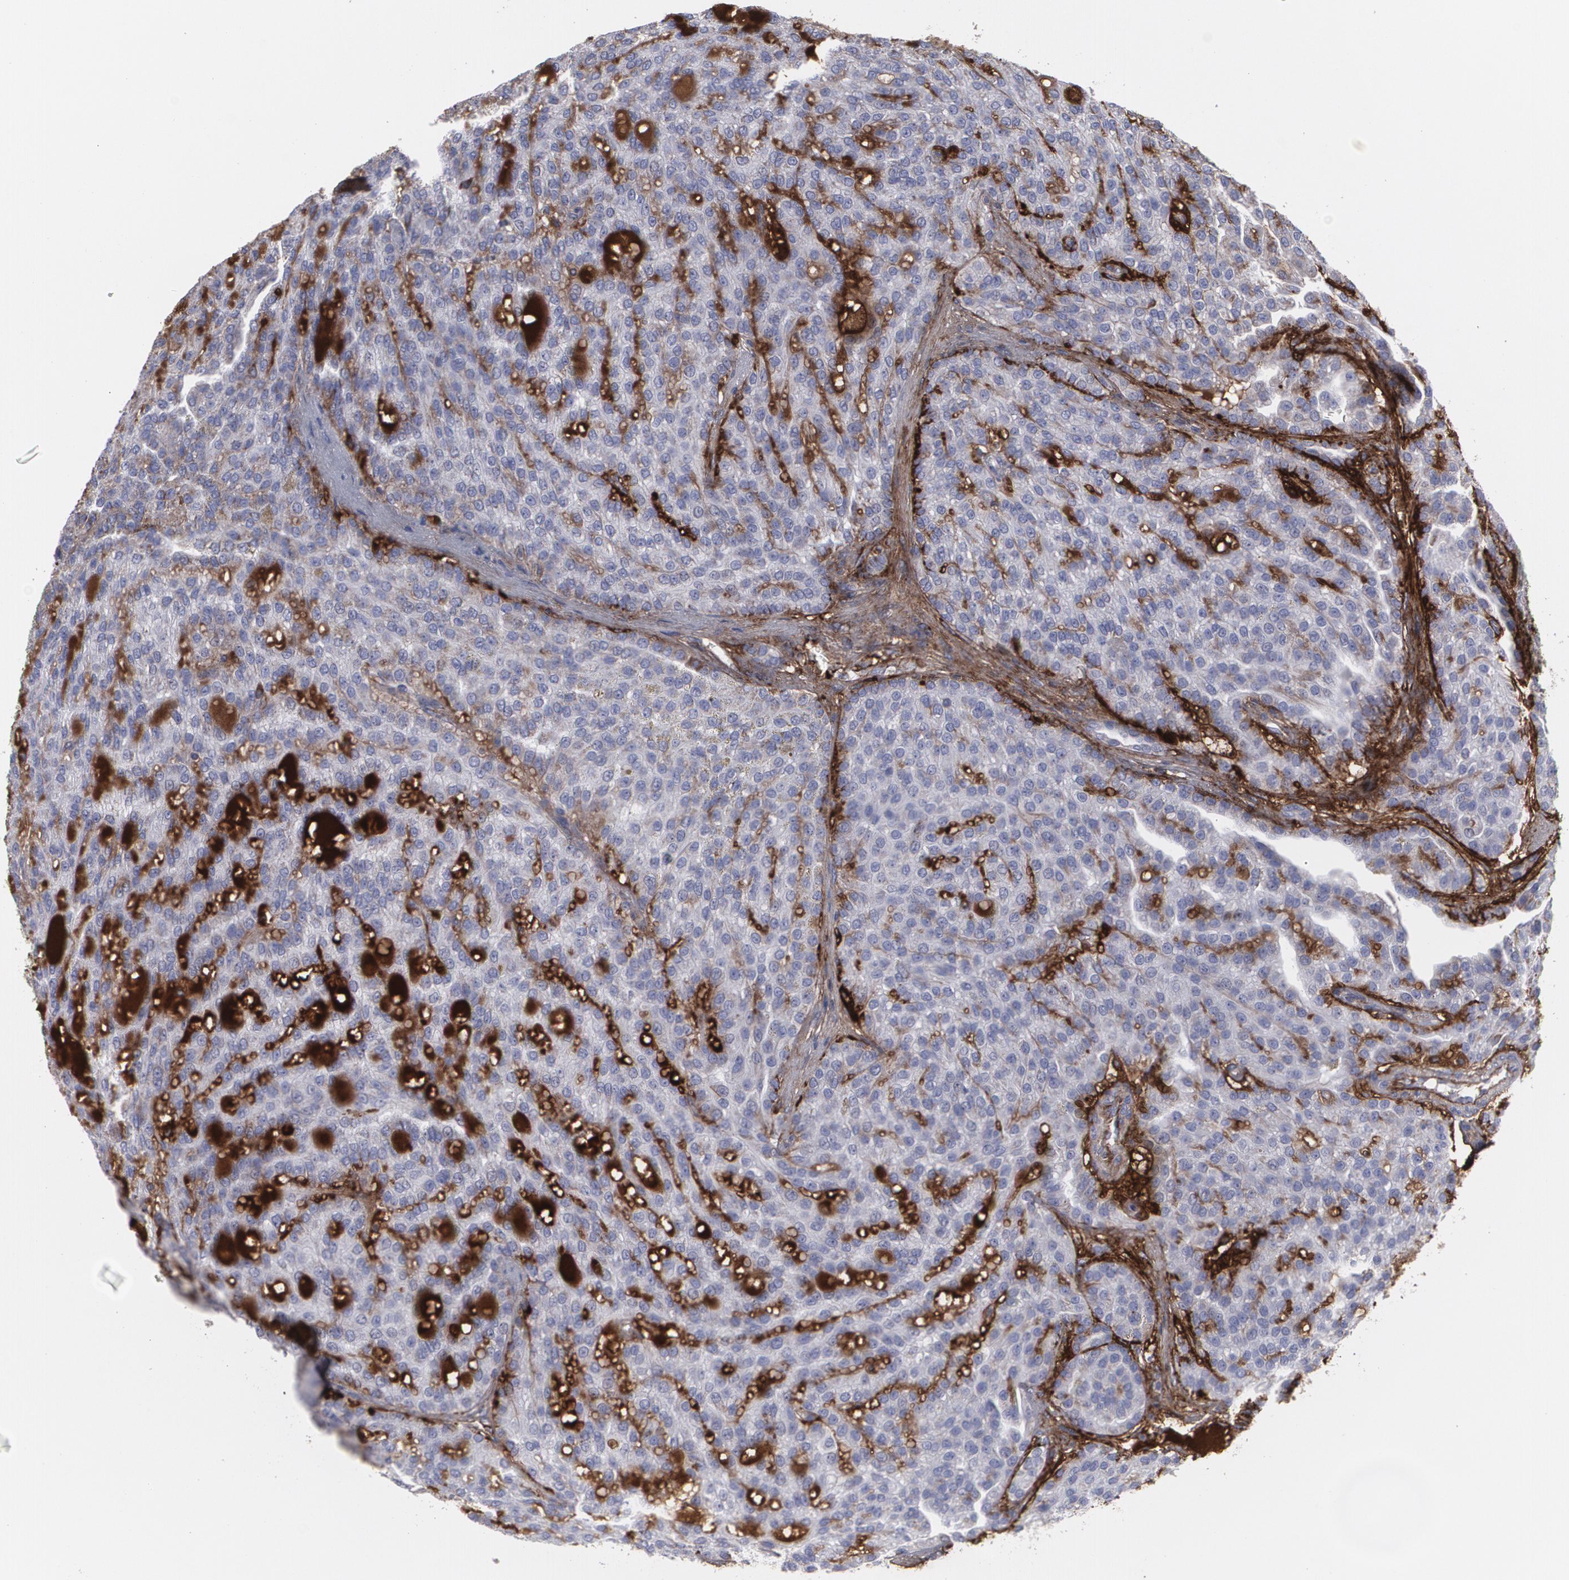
{"staining": {"intensity": "strong", "quantity": ">75%", "location": "cytoplasmic/membranous"}, "tissue": "renal cancer", "cell_type": "Tumor cells", "image_type": "cancer", "snomed": [{"axis": "morphology", "description": "Adenocarcinoma, NOS"}, {"axis": "topography", "description": "Kidney"}], "caption": "Renal adenocarcinoma stained with immunohistochemistry (IHC) shows strong cytoplasmic/membranous positivity in approximately >75% of tumor cells.", "gene": "FBLN1", "patient": {"sex": "male", "age": 61}}